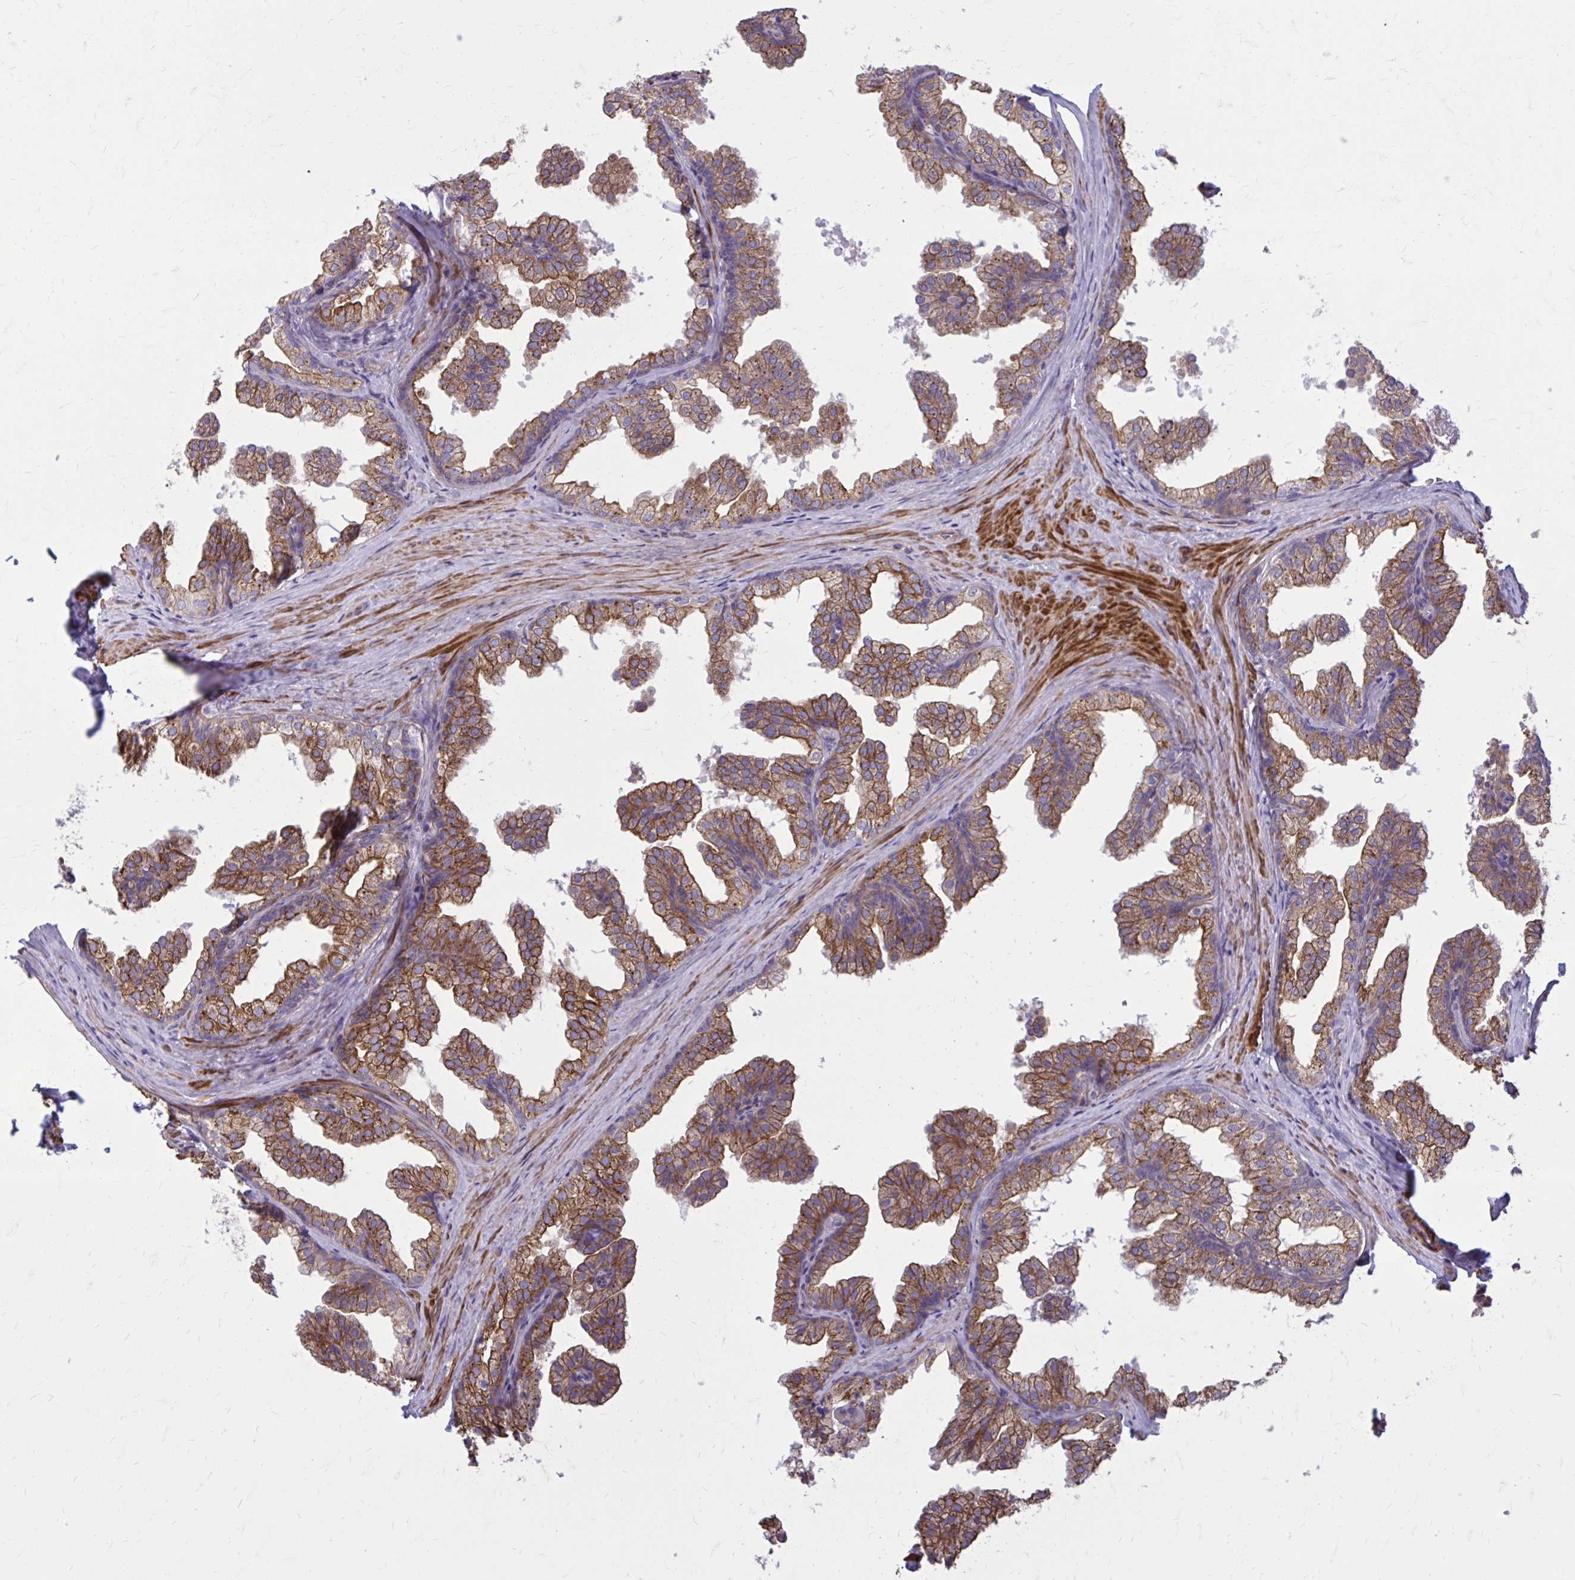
{"staining": {"intensity": "moderate", "quantity": ">75%", "location": "cytoplasmic/membranous"}, "tissue": "prostate", "cell_type": "Glandular cells", "image_type": "normal", "snomed": [{"axis": "morphology", "description": "Normal tissue, NOS"}, {"axis": "topography", "description": "Prostate"}], "caption": "Human prostate stained with a brown dye reveals moderate cytoplasmic/membranous positive staining in approximately >75% of glandular cells.", "gene": "FAP", "patient": {"sex": "male", "age": 37}}